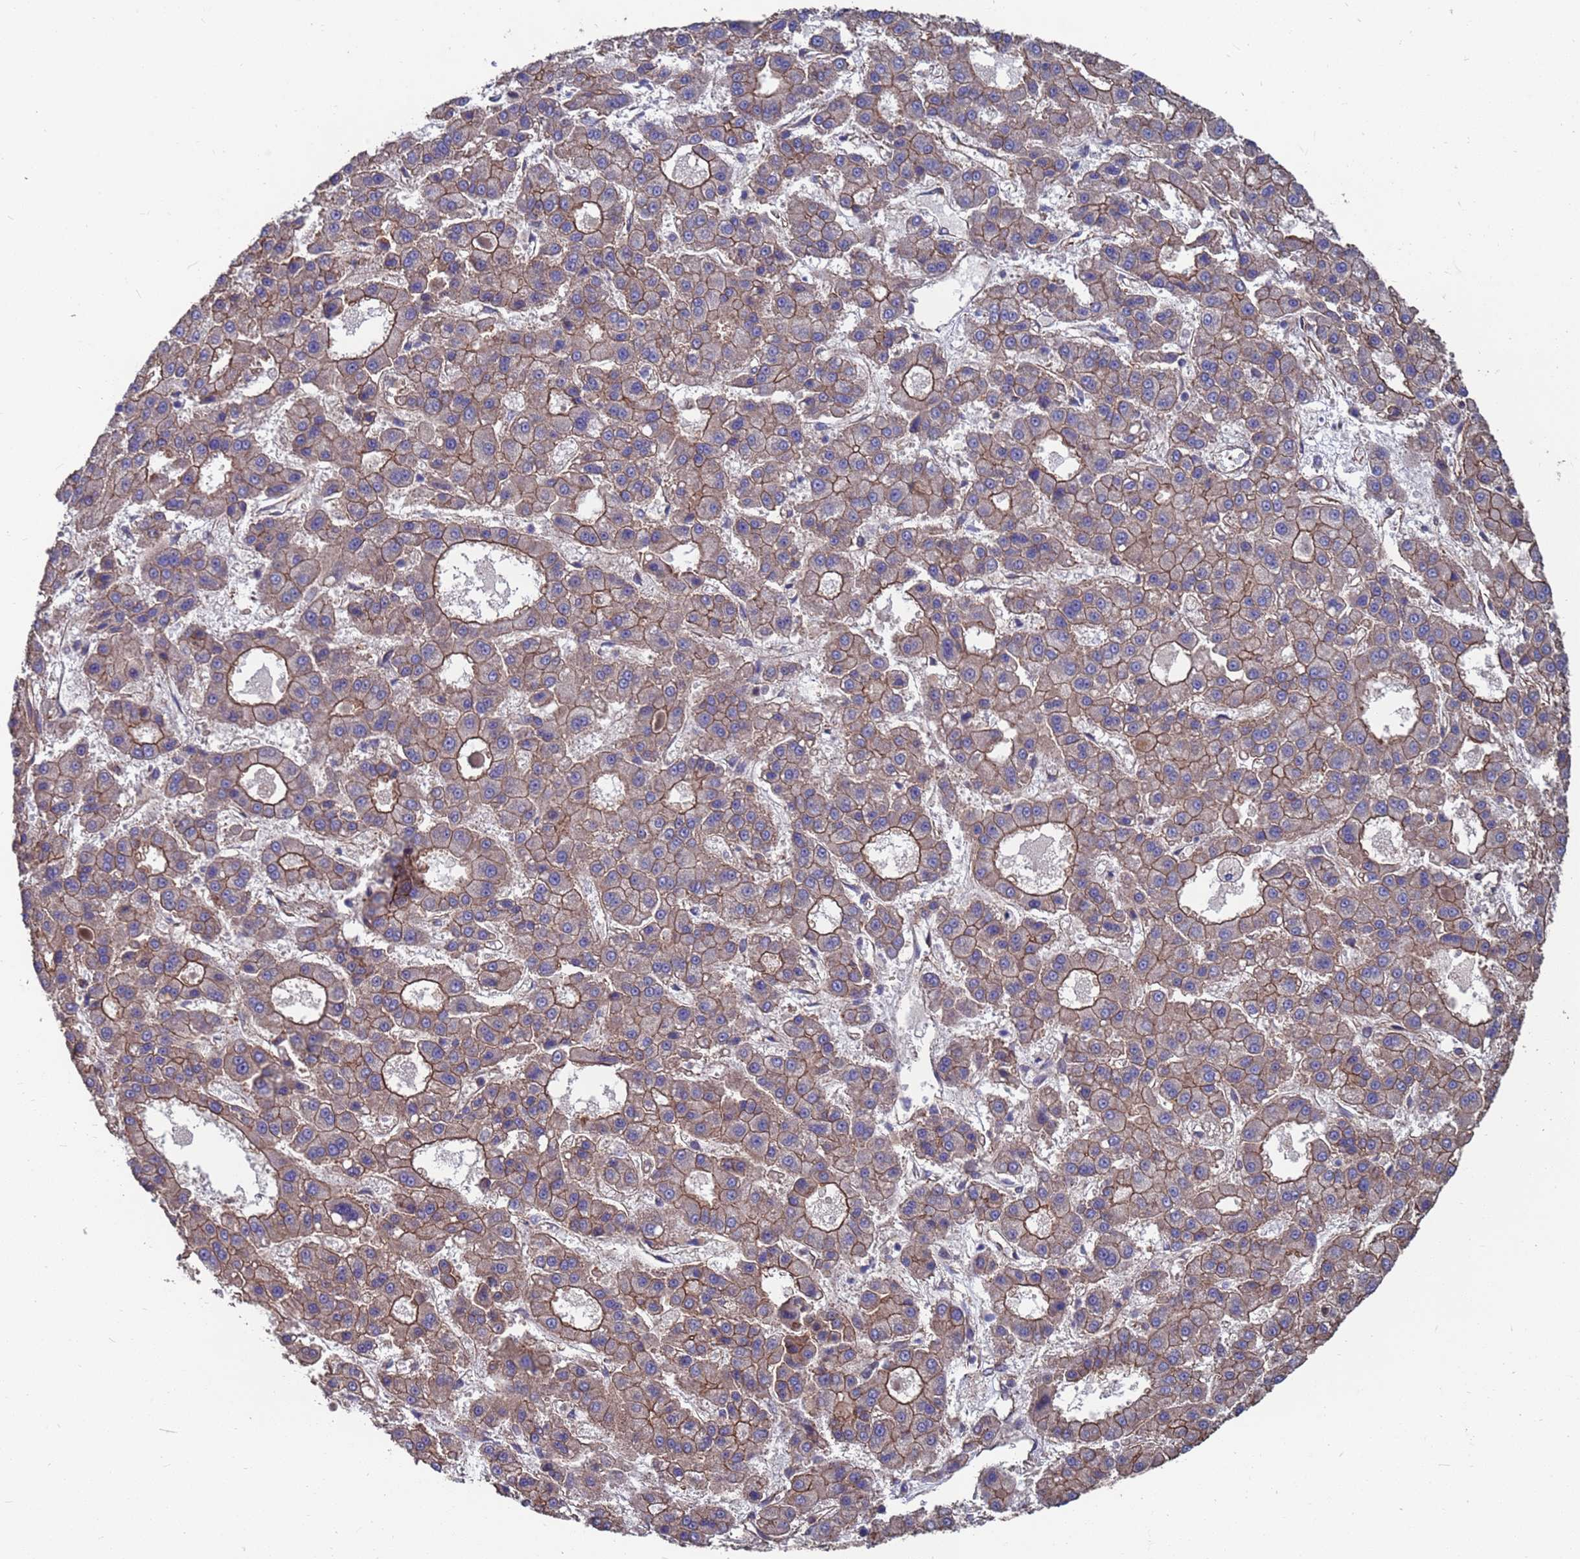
{"staining": {"intensity": "moderate", "quantity": "25%-75%", "location": "cytoplasmic/membranous"}, "tissue": "liver cancer", "cell_type": "Tumor cells", "image_type": "cancer", "snomed": [{"axis": "morphology", "description": "Carcinoma, Hepatocellular, NOS"}, {"axis": "topography", "description": "Liver"}], "caption": "Immunohistochemistry of human liver cancer demonstrates medium levels of moderate cytoplasmic/membranous staining in about 25%-75% of tumor cells.", "gene": "NDUFAF6", "patient": {"sex": "male", "age": 70}}